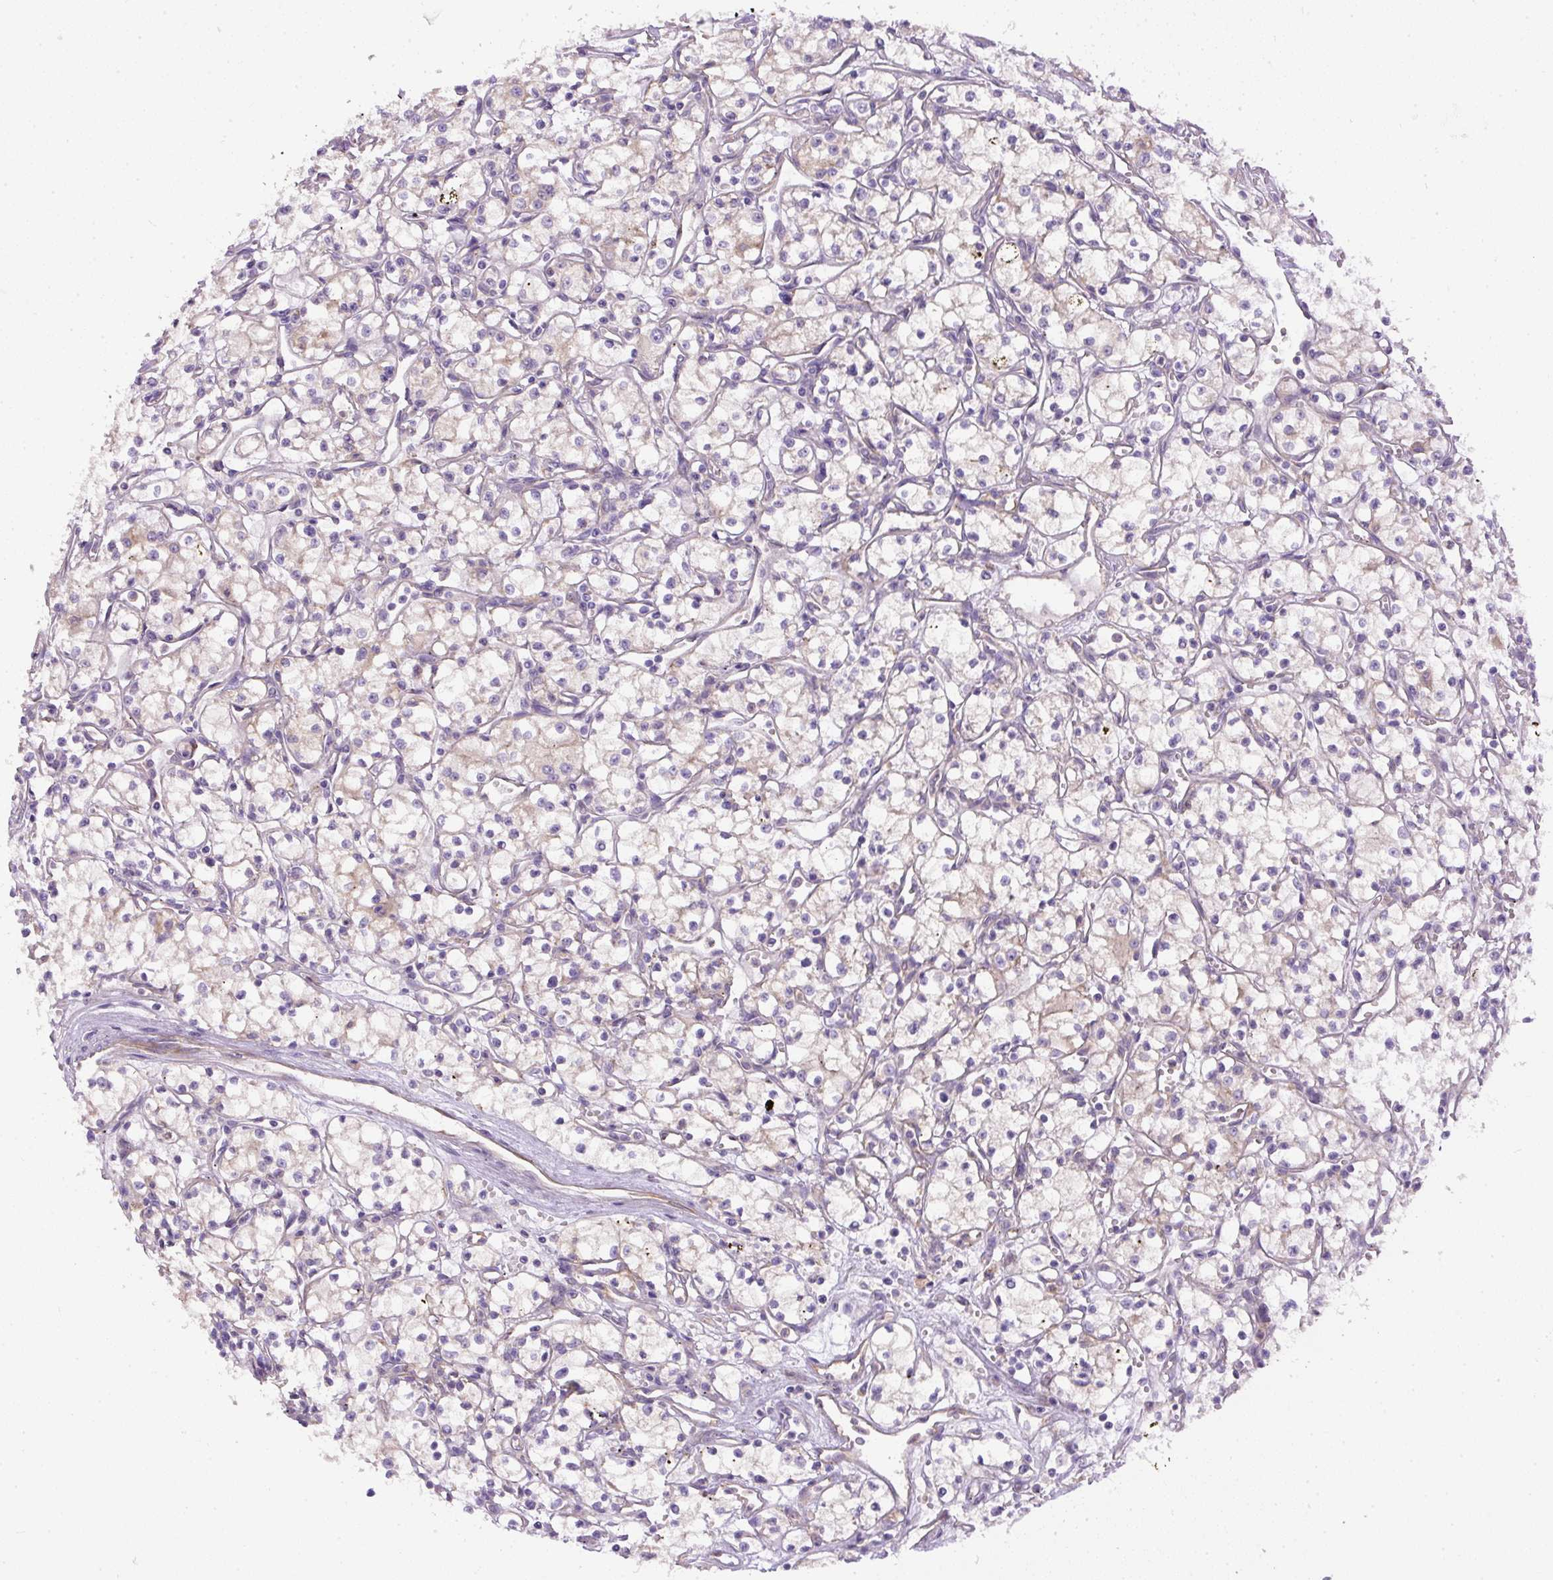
{"staining": {"intensity": "weak", "quantity": "<25%", "location": "cytoplasmic/membranous"}, "tissue": "renal cancer", "cell_type": "Tumor cells", "image_type": "cancer", "snomed": [{"axis": "morphology", "description": "Adenocarcinoma, NOS"}, {"axis": "topography", "description": "Kidney"}], "caption": "Tumor cells show no significant protein positivity in adenocarcinoma (renal).", "gene": "DAPK1", "patient": {"sex": "male", "age": 59}}